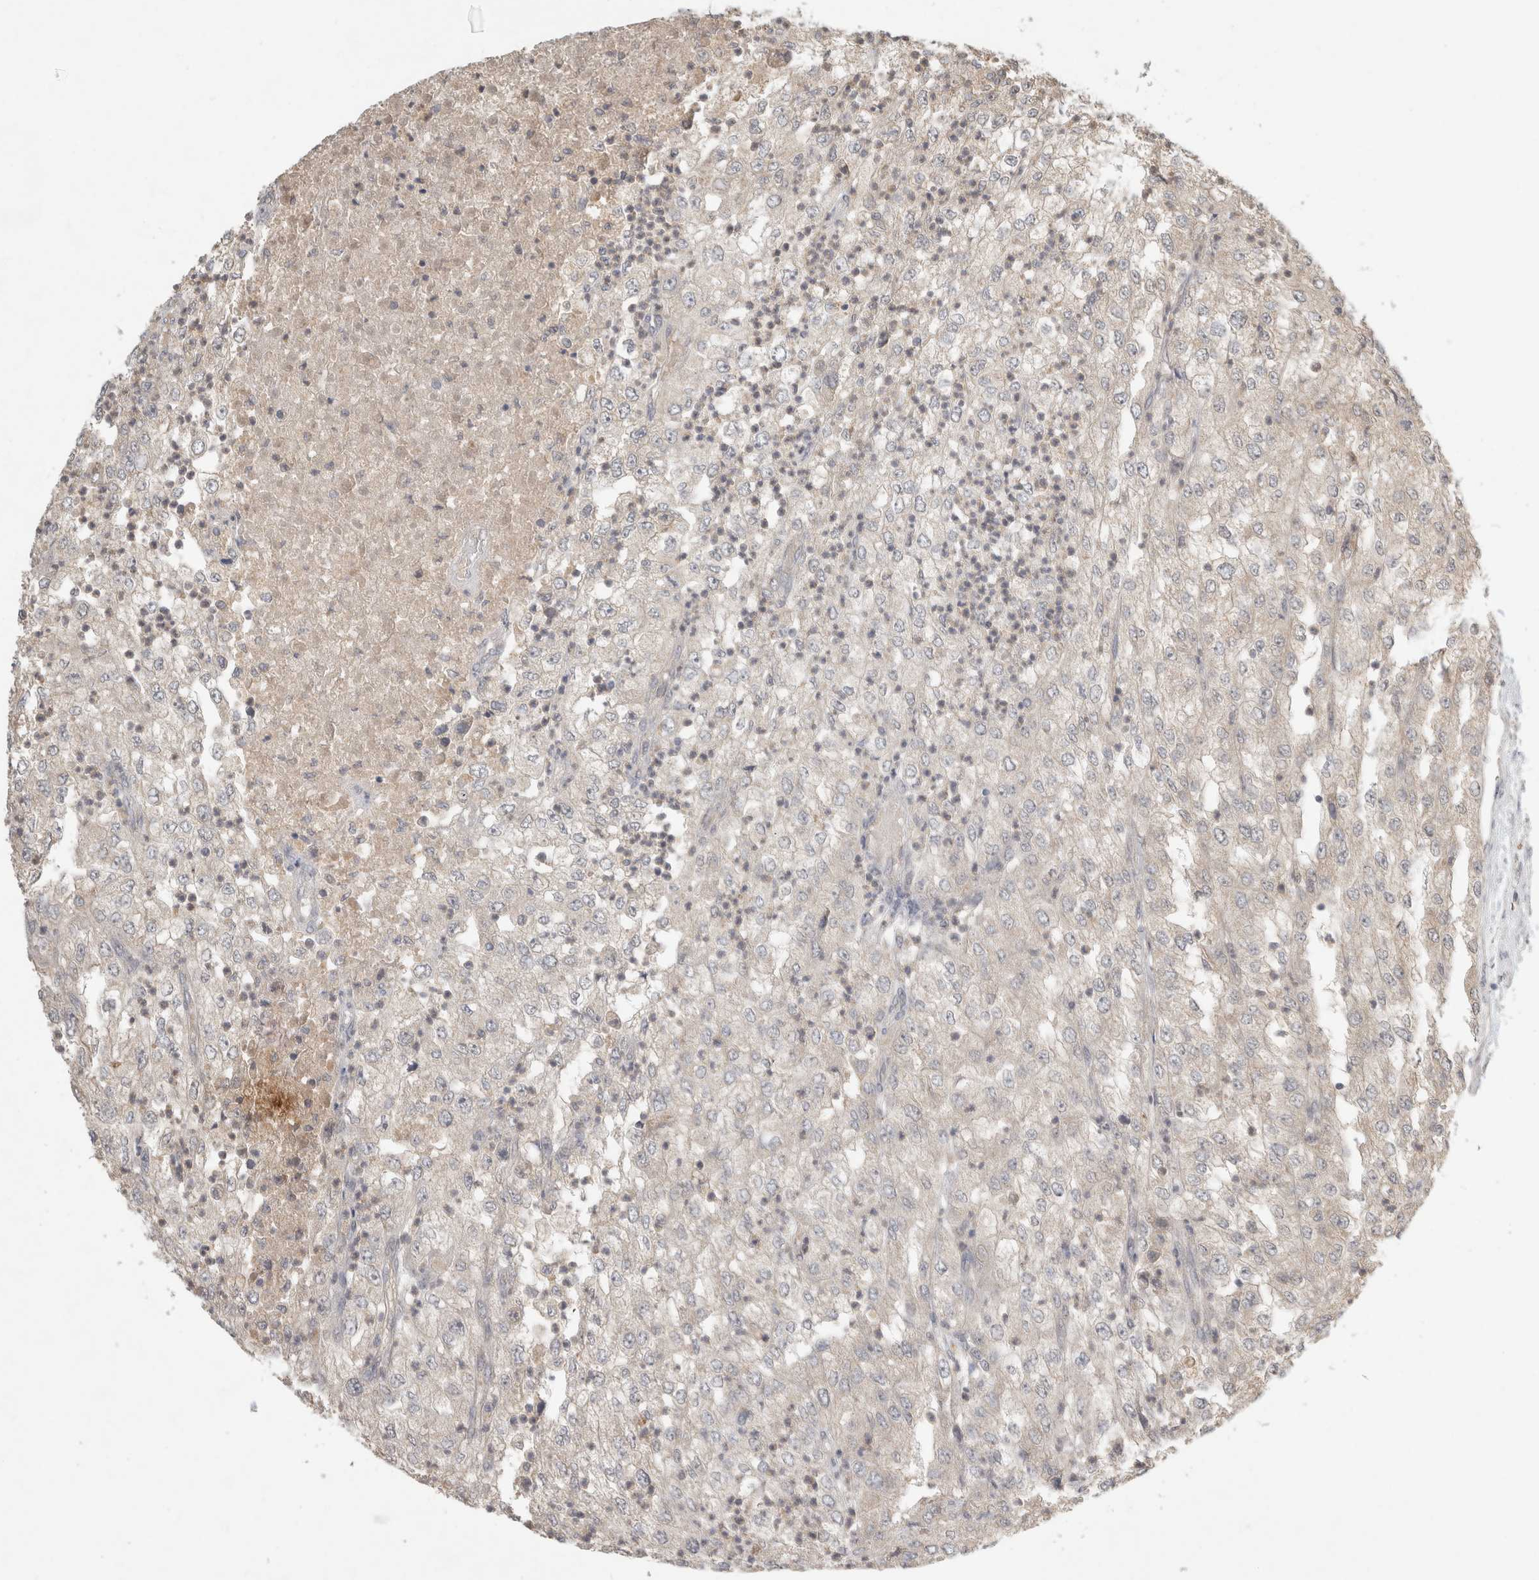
{"staining": {"intensity": "negative", "quantity": "none", "location": "none"}, "tissue": "renal cancer", "cell_type": "Tumor cells", "image_type": "cancer", "snomed": [{"axis": "morphology", "description": "Adenocarcinoma, NOS"}, {"axis": "topography", "description": "Kidney"}], "caption": "Tumor cells are negative for protein expression in human adenocarcinoma (renal). Brightfield microscopy of immunohistochemistry (IHC) stained with DAB (3,3'-diaminobenzidine) (brown) and hematoxylin (blue), captured at high magnification.", "gene": "LOXL2", "patient": {"sex": "female", "age": 54}}